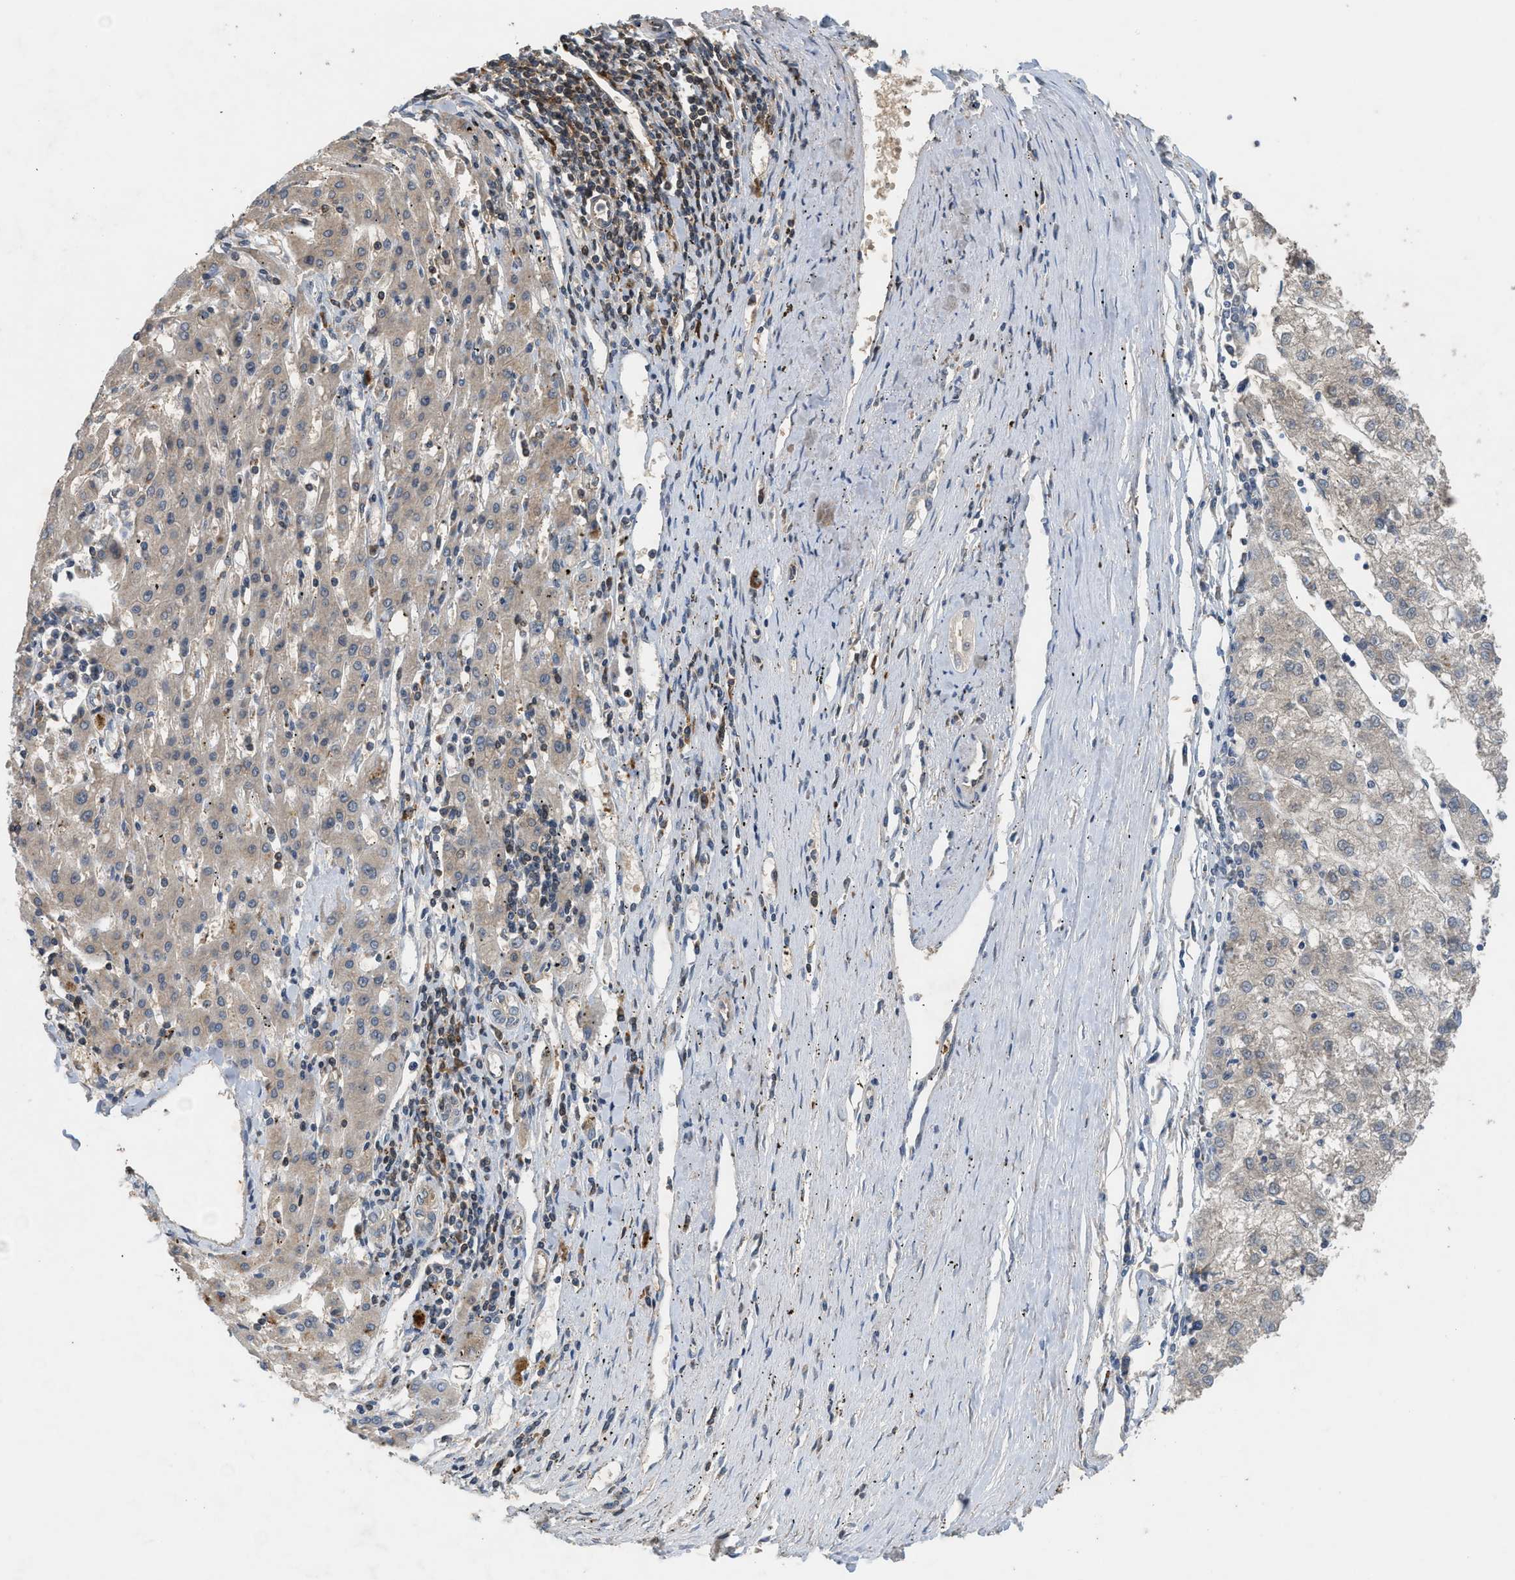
{"staining": {"intensity": "negative", "quantity": "none", "location": "none"}, "tissue": "liver cancer", "cell_type": "Tumor cells", "image_type": "cancer", "snomed": [{"axis": "morphology", "description": "Carcinoma, Hepatocellular, NOS"}, {"axis": "topography", "description": "Liver"}], "caption": "The IHC micrograph has no significant positivity in tumor cells of hepatocellular carcinoma (liver) tissue.", "gene": "OXSR1", "patient": {"sex": "male", "age": 72}}